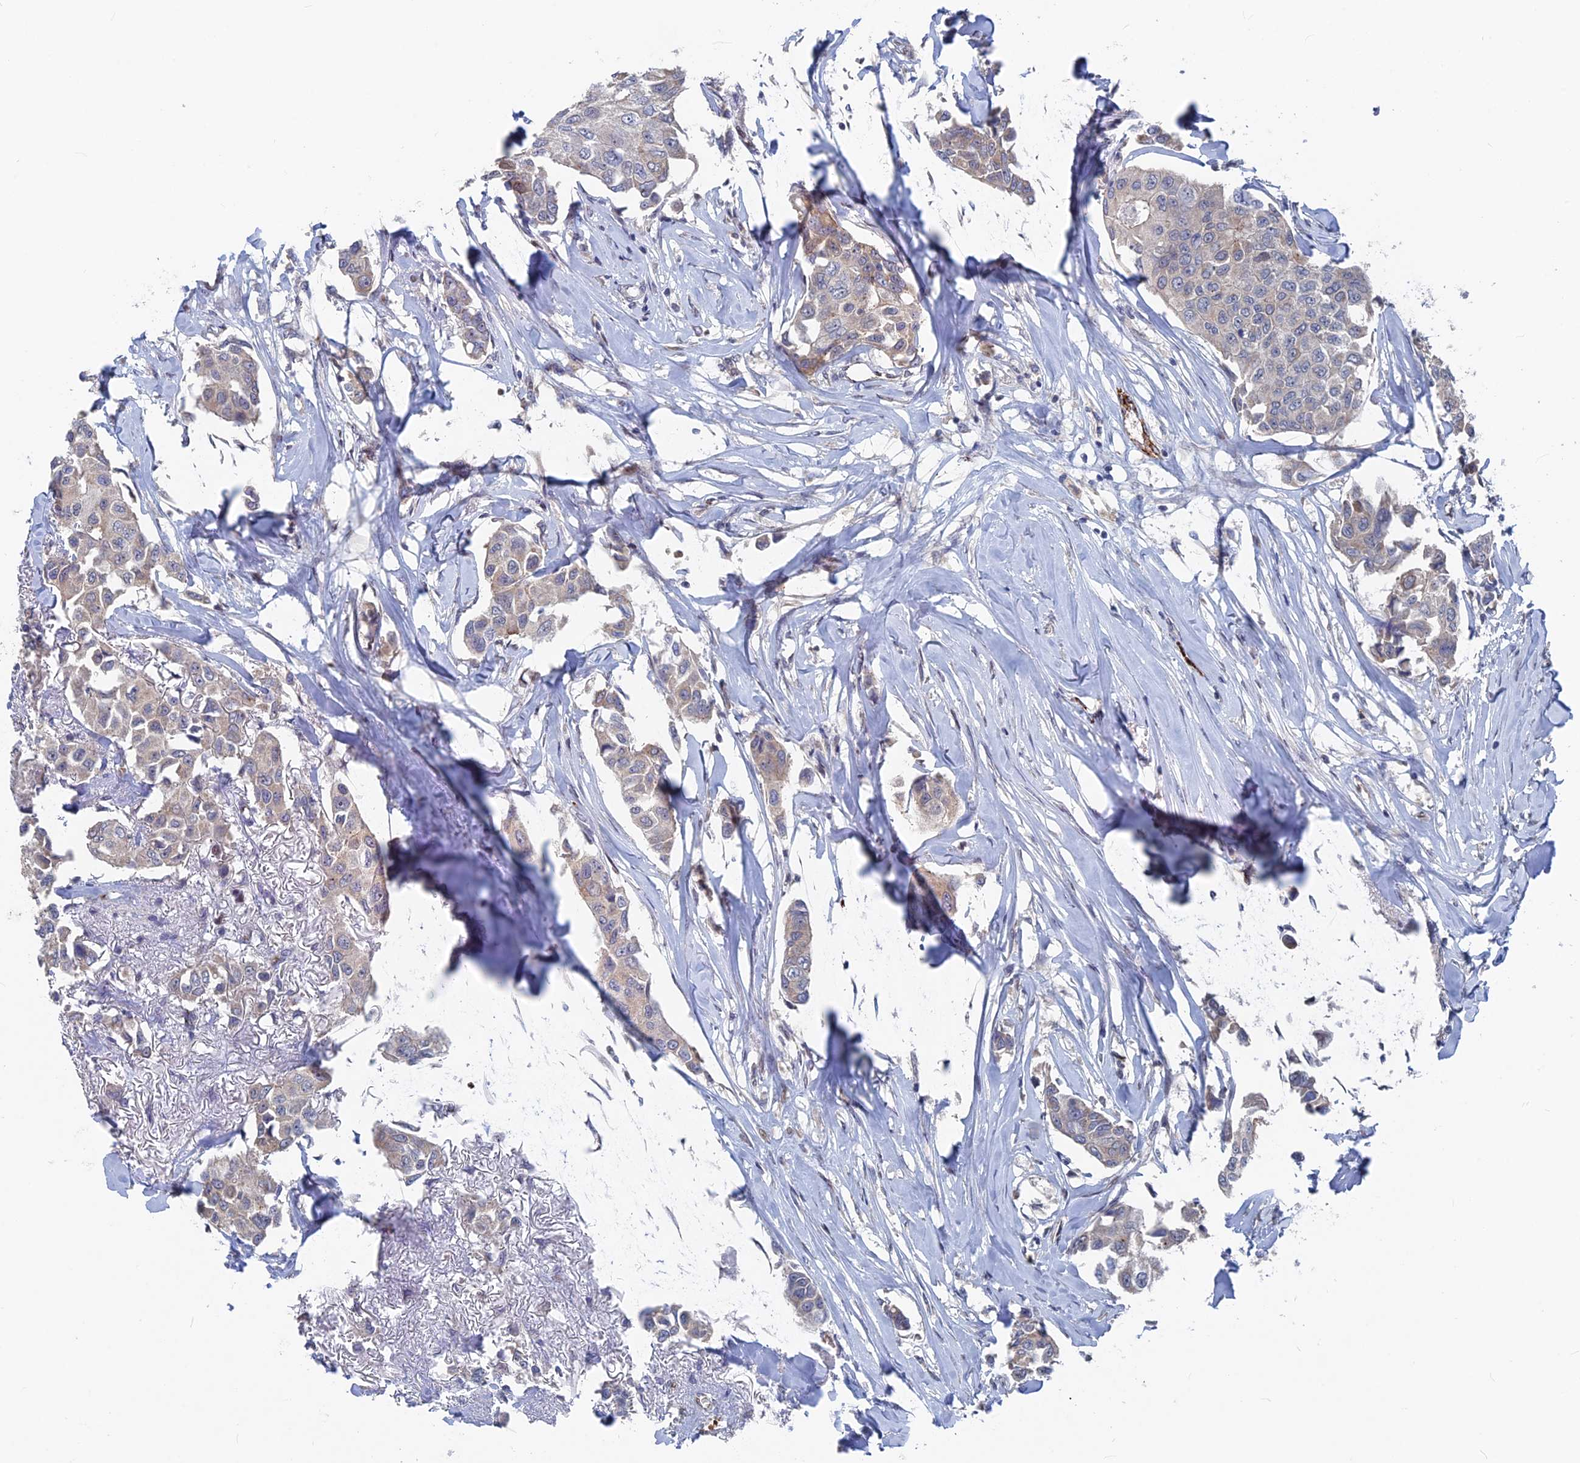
{"staining": {"intensity": "weak", "quantity": "<25%", "location": "cytoplasmic/membranous"}, "tissue": "breast cancer", "cell_type": "Tumor cells", "image_type": "cancer", "snomed": [{"axis": "morphology", "description": "Duct carcinoma"}, {"axis": "topography", "description": "Breast"}], "caption": "DAB immunohistochemical staining of human infiltrating ductal carcinoma (breast) shows no significant expression in tumor cells. The staining was performed using DAB (3,3'-diaminobenzidine) to visualize the protein expression in brown, while the nuclei were stained in blue with hematoxylin (Magnification: 20x).", "gene": "SH3D21", "patient": {"sex": "female", "age": 80}}